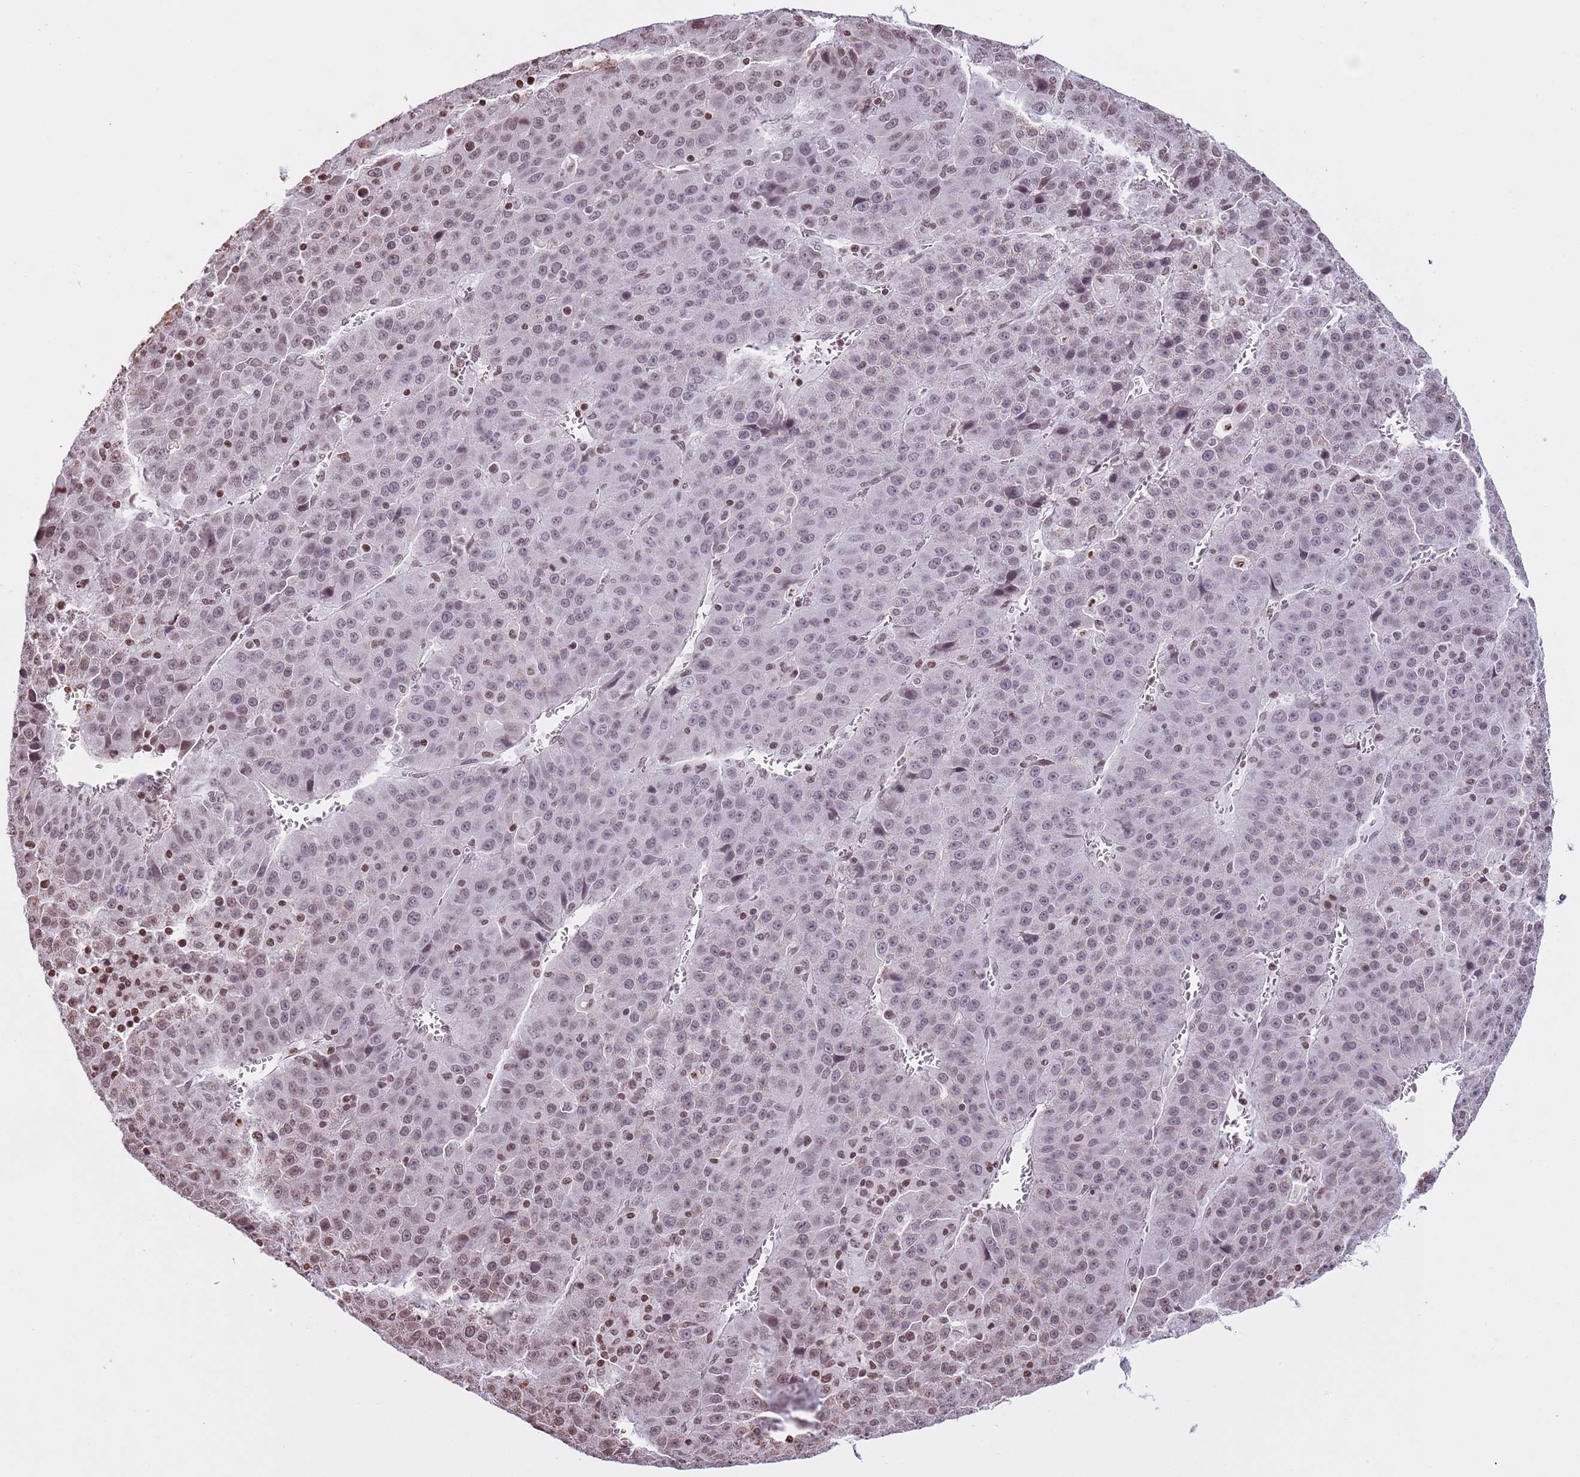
{"staining": {"intensity": "moderate", "quantity": "25%-75%", "location": "nuclear"}, "tissue": "liver cancer", "cell_type": "Tumor cells", "image_type": "cancer", "snomed": [{"axis": "morphology", "description": "Carcinoma, Hepatocellular, NOS"}, {"axis": "topography", "description": "Liver"}], "caption": "DAB immunohistochemical staining of liver cancer (hepatocellular carcinoma) exhibits moderate nuclear protein staining in about 25%-75% of tumor cells.", "gene": "KPNA3", "patient": {"sex": "female", "age": 53}}